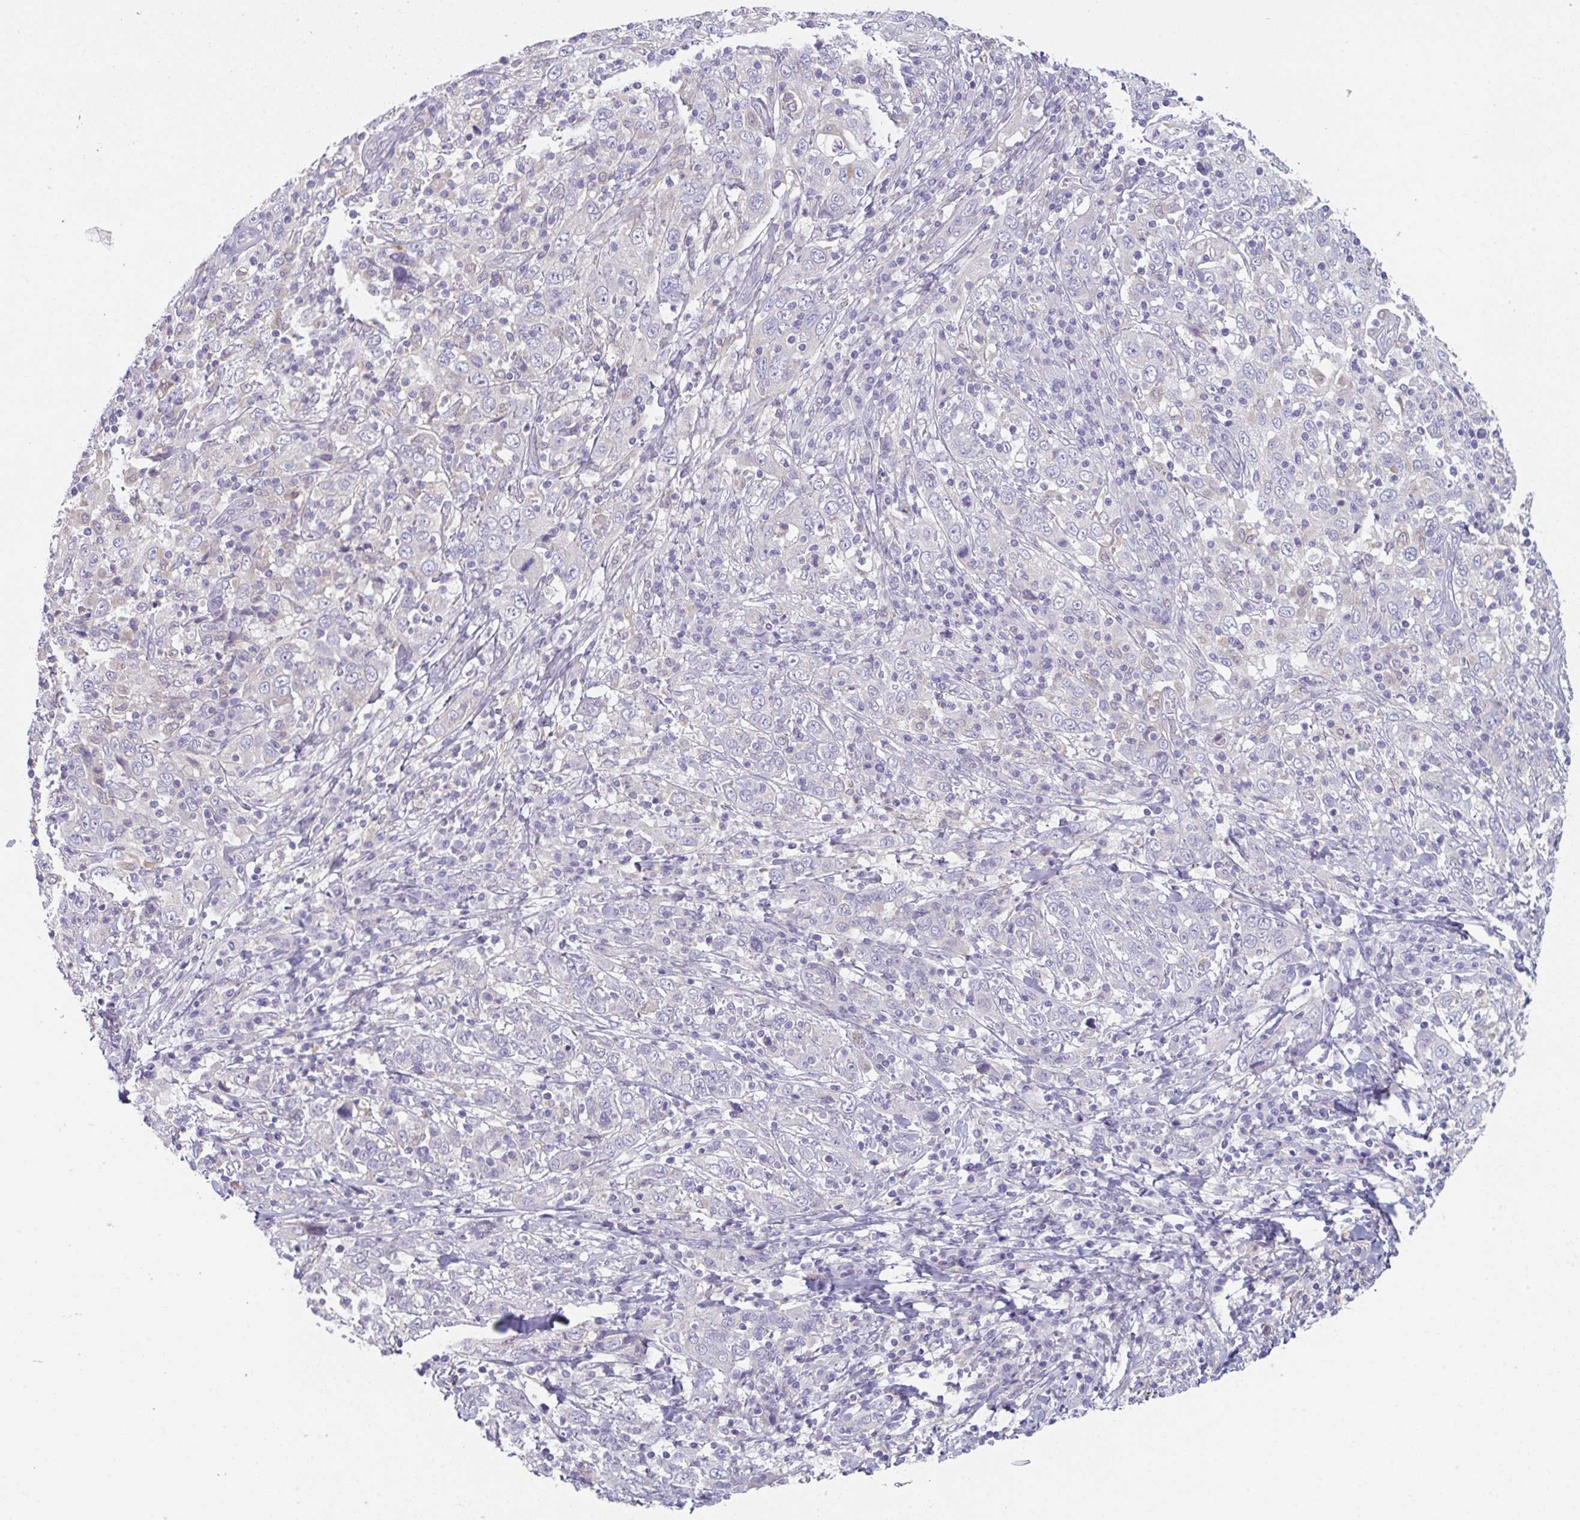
{"staining": {"intensity": "negative", "quantity": "none", "location": "none"}, "tissue": "cervical cancer", "cell_type": "Tumor cells", "image_type": "cancer", "snomed": [{"axis": "morphology", "description": "Squamous cell carcinoma, NOS"}, {"axis": "topography", "description": "Cervix"}], "caption": "A photomicrograph of cervical cancer (squamous cell carcinoma) stained for a protein exhibits no brown staining in tumor cells. (Stains: DAB IHC with hematoxylin counter stain, Microscopy: brightfield microscopy at high magnification).", "gene": "PTPRD", "patient": {"sex": "female", "age": 46}}